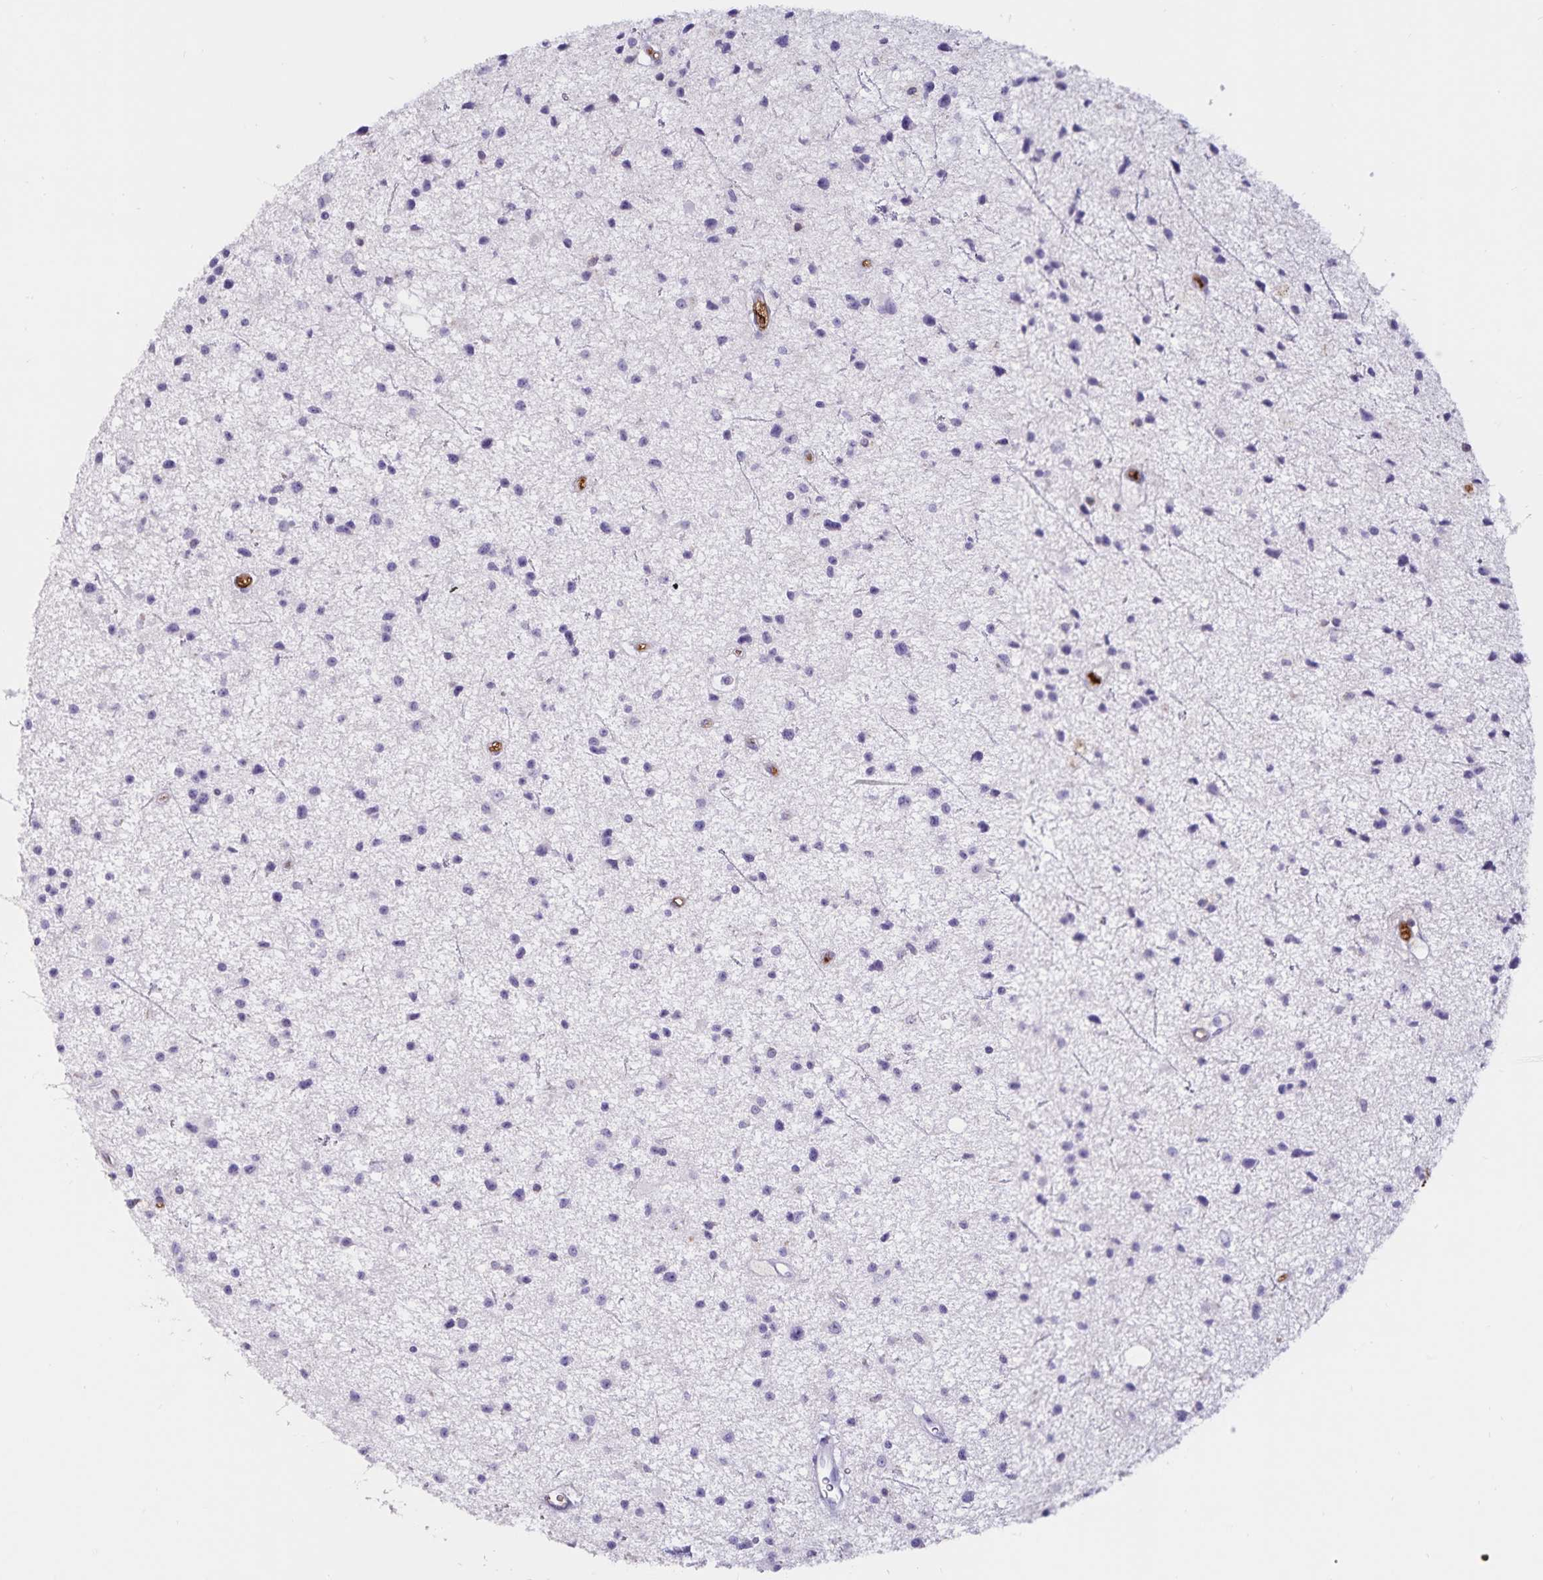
{"staining": {"intensity": "negative", "quantity": "none", "location": "none"}, "tissue": "glioma", "cell_type": "Tumor cells", "image_type": "cancer", "snomed": [{"axis": "morphology", "description": "Glioma, malignant, Low grade"}, {"axis": "topography", "description": "Brain"}], "caption": "The IHC image has no significant staining in tumor cells of glioma tissue.", "gene": "FGG", "patient": {"sex": "male", "age": 43}}